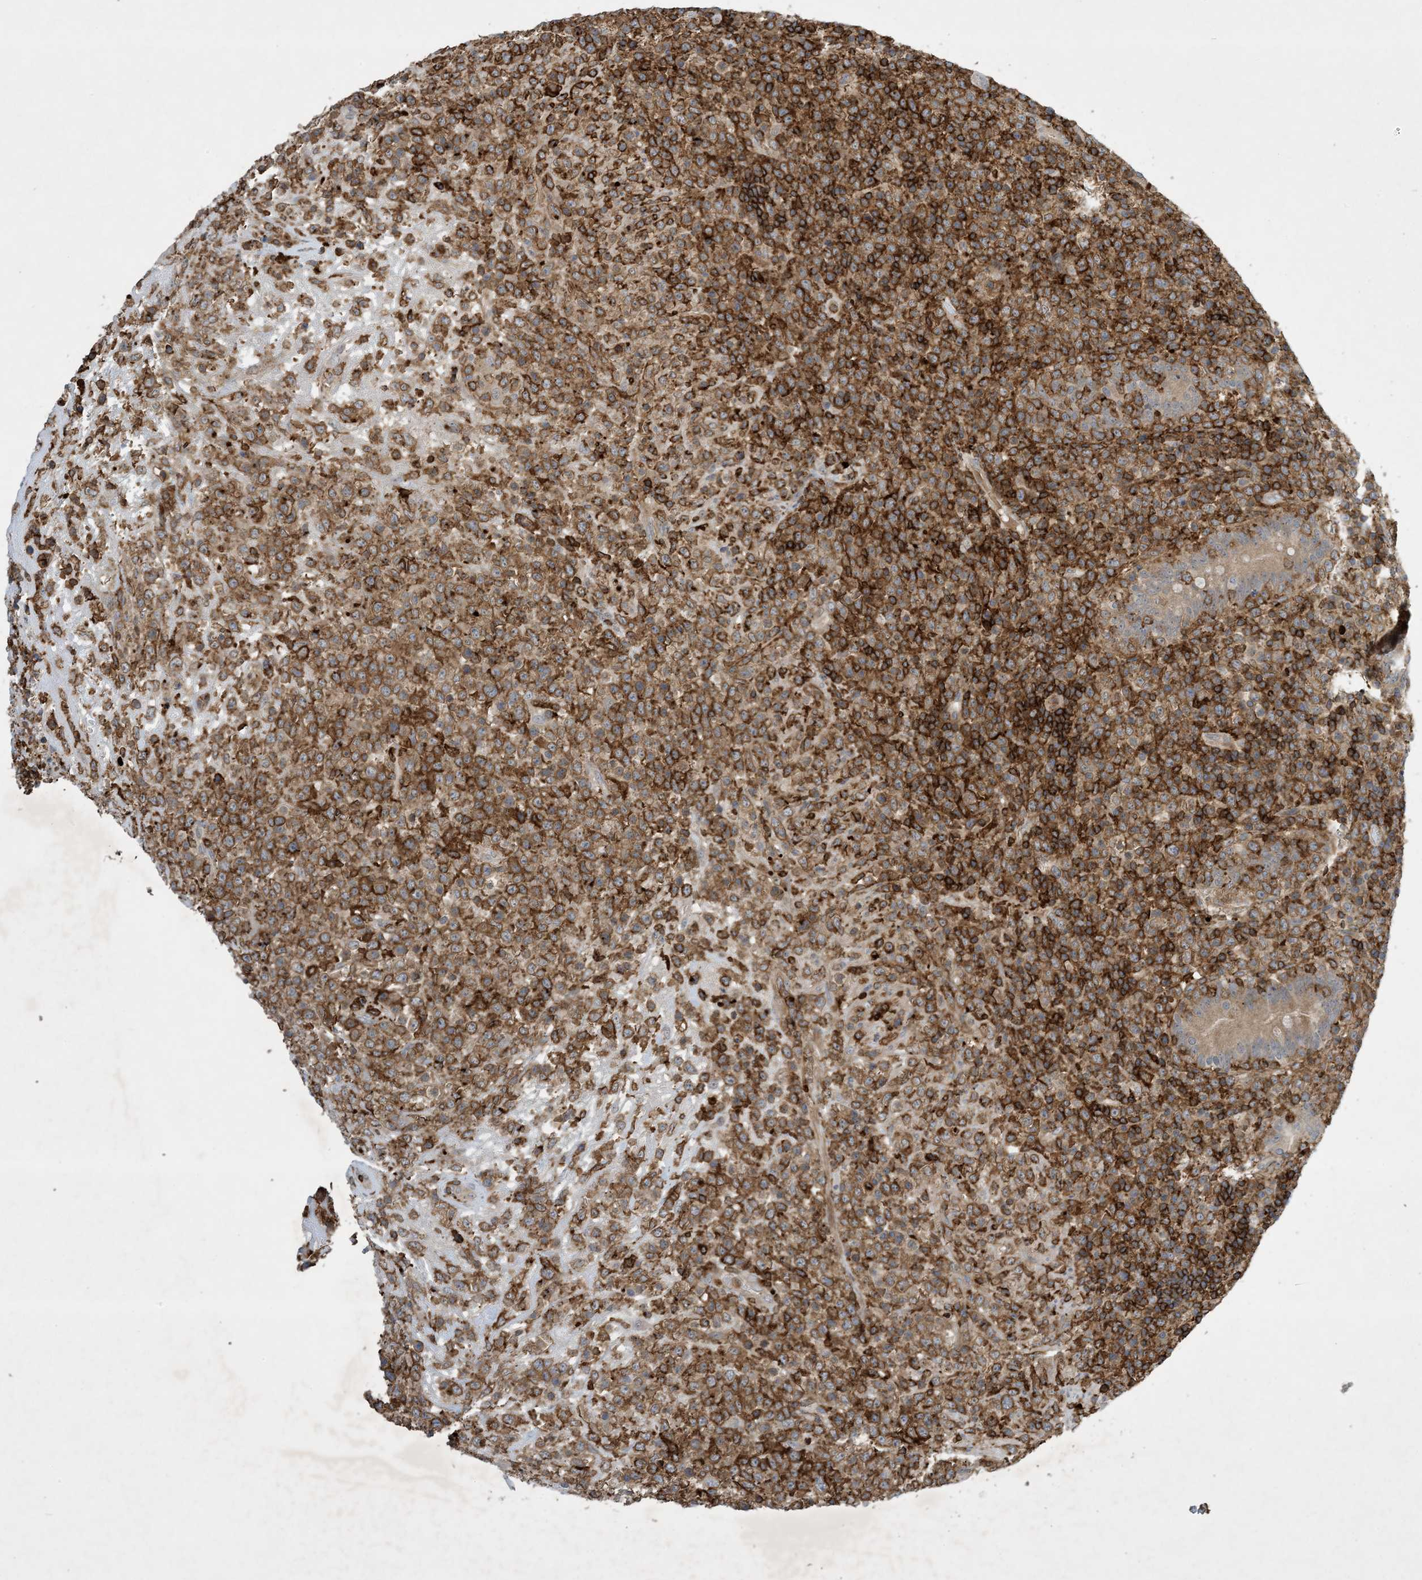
{"staining": {"intensity": "moderate", "quantity": ">75%", "location": "cytoplasmic/membranous"}, "tissue": "lymphoma", "cell_type": "Tumor cells", "image_type": "cancer", "snomed": [{"axis": "morphology", "description": "Malignant lymphoma, non-Hodgkin's type, High grade"}, {"axis": "topography", "description": "Colon"}], "caption": "Malignant lymphoma, non-Hodgkin's type (high-grade) stained with a brown dye demonstrates moderate cytoplasmic/membranous positive staining in about >75% of tumor cells.", "gene": "AK9", "patient": {"sex": "female", "age": 53}}